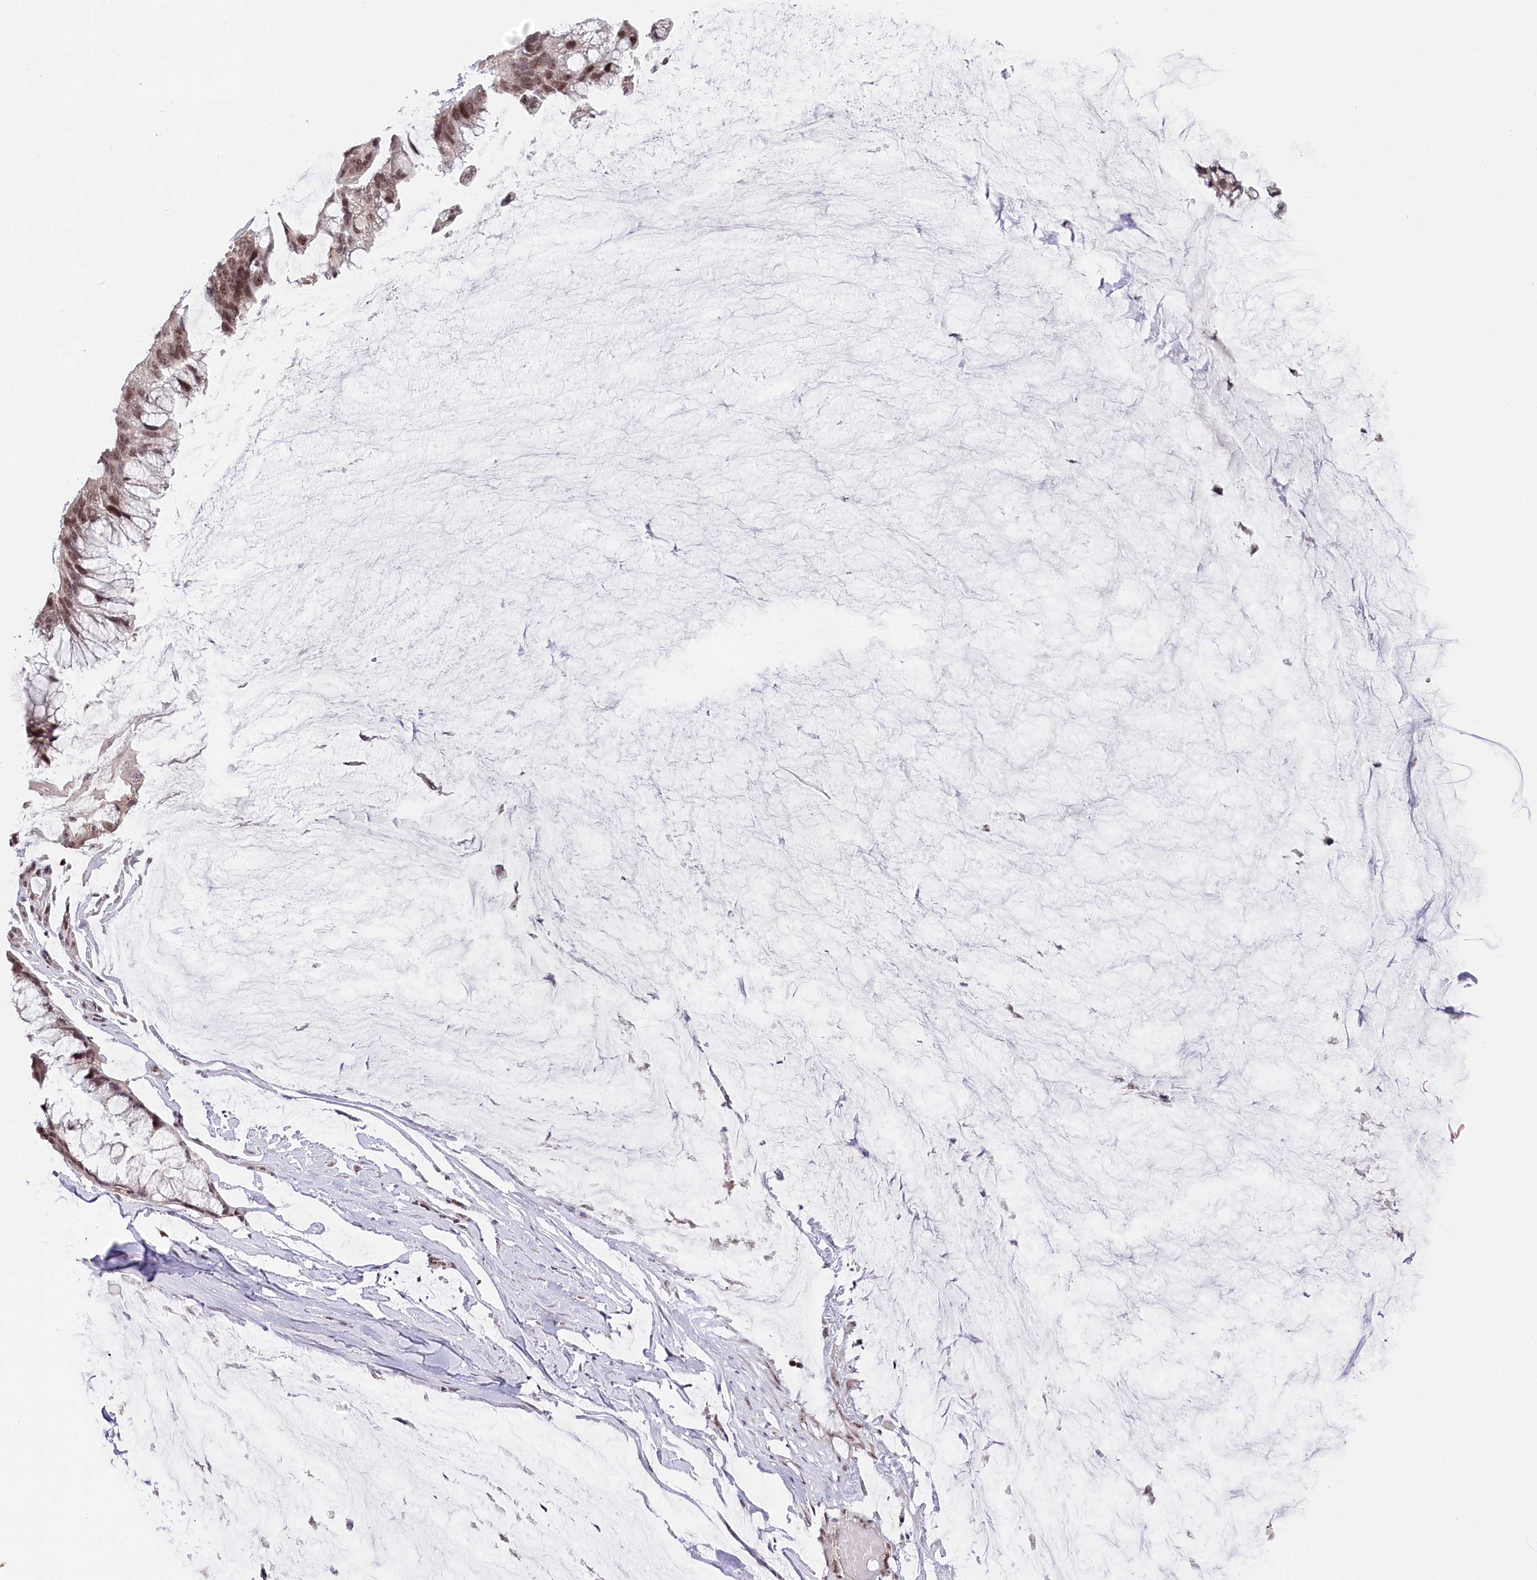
{"staining": {"intensity": "moderate", "quantity": ">75%", "location": "nuclear"}, "tissue": "ovarian cancer", "cell_type": "Tumor cells", "image_type": "cancer", "snomed": [{"axis": "morphology", "description": "Cystadenocarcinoma, mucinous, NOS"}, {"axis": "topography", "description": "Ovary"}], "caption": "Immunohistochemical staining of human ovarian cancer exhibits medium levels of moderate nuclear protein positivity in about >75% of tumor cells. (Stains: DAB in brown, nuclei in blue, Microscopy: brightfield microscopy at high magnification).", "gene": "CGGBP1", "patient": {"sex": "female", "age": 39}}